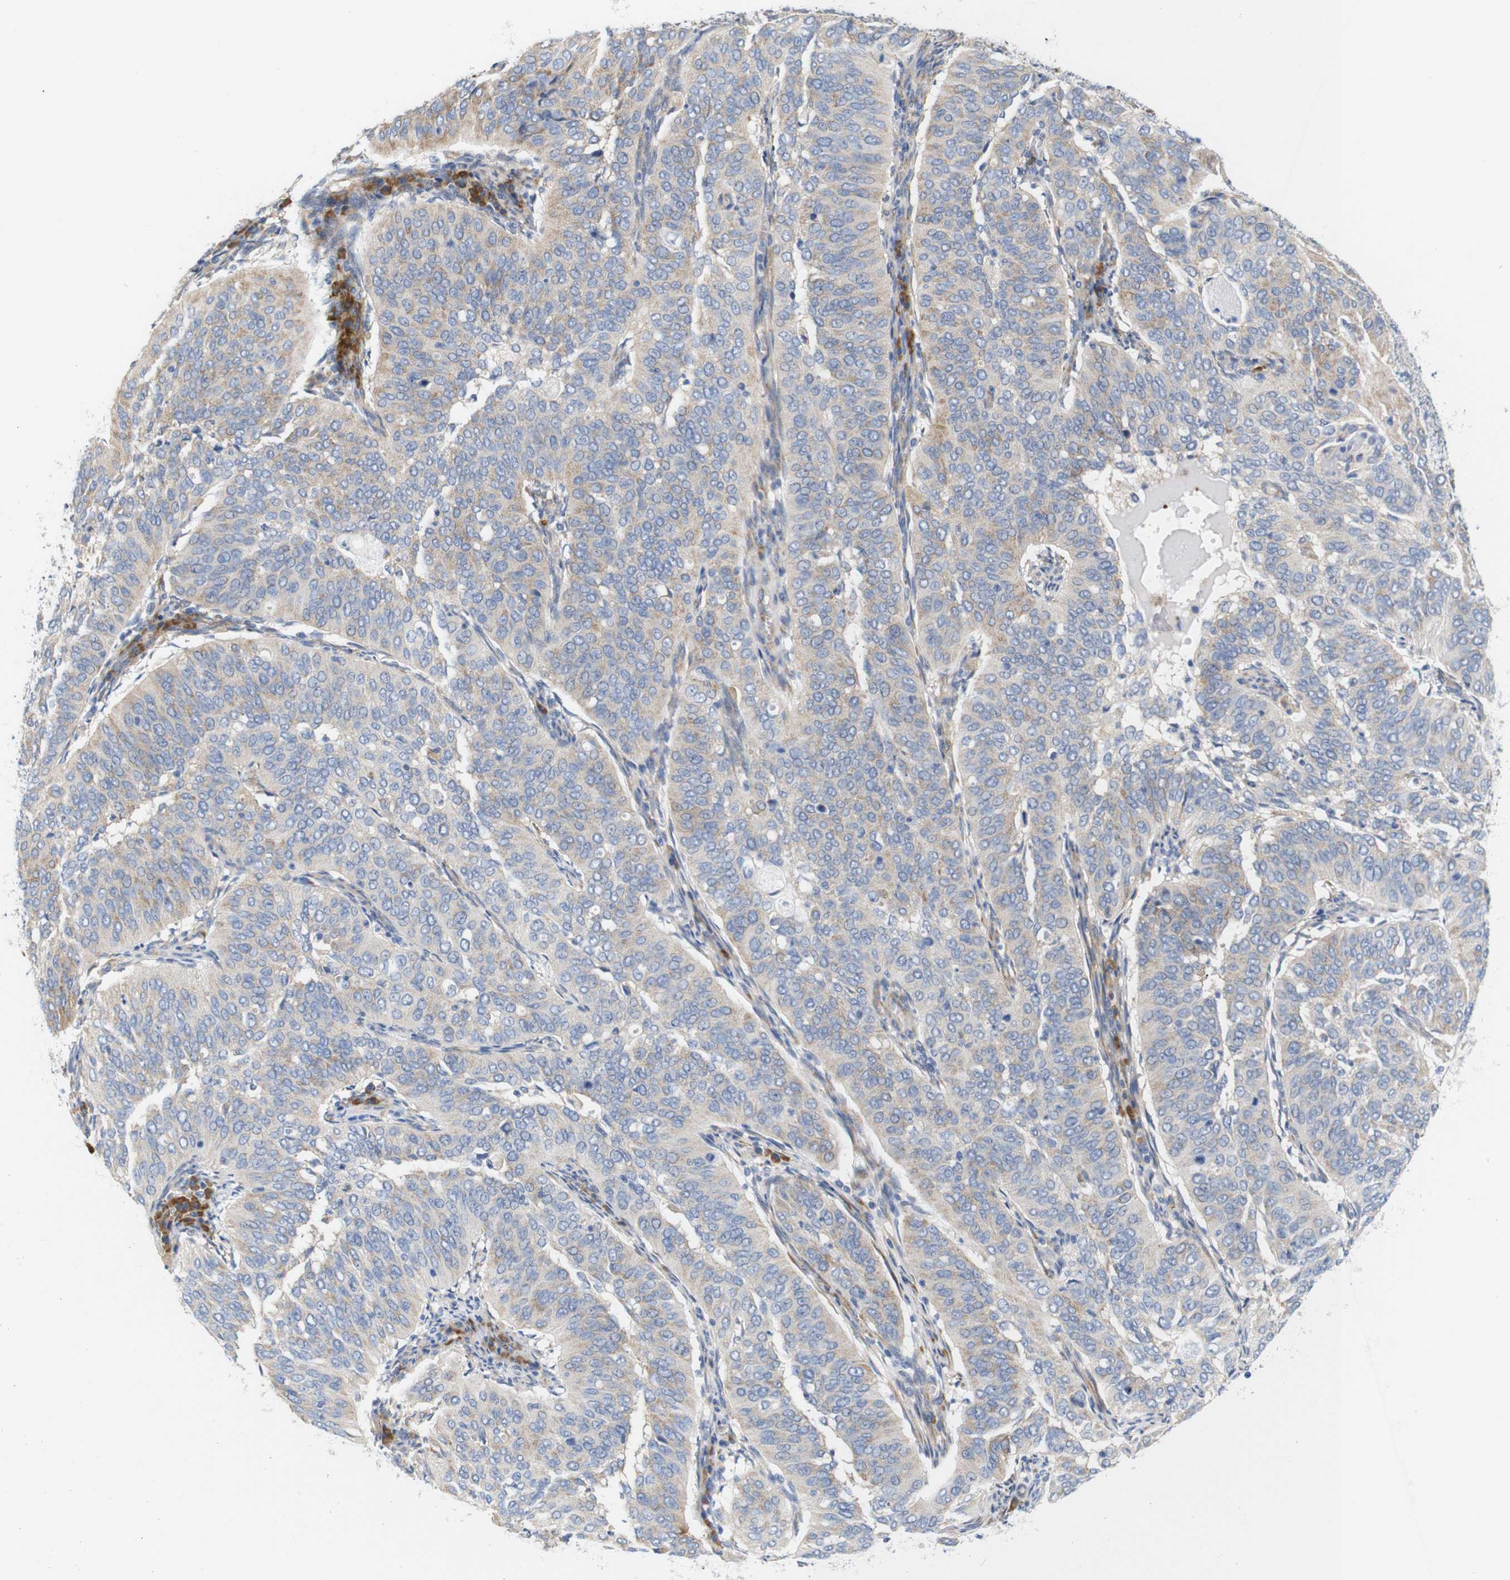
{"staining": {"intensity": "weak", "quantity": ">75%", "location": "cytoplasmic/membranous"}, "tissue": "cervical cancer", "cell_type": "Tumor cells", "image_type": "cancer", "snomed": [{"axis": "morphology", "description": "Normal tissue, NOS"}, {"axis": "morphology", "description": "Squamous cell carcinoma, NOS"}, {"axis": "topography", "description": "Cervix"}], "caption": "Immunohistochemistry (IHC) micrograph of neoplastic tissue: human cervical squamous cell carcinoma stained using immunohistochemistry (IHC) shows low levels of weak protein expression localized specifically in the cytoplasmic/membranous of tumor cells, appearing as a cytoplasmic/membranous brown color.", "gene": "TRIM5", "patient": {"sex": "female", "age": 39}}